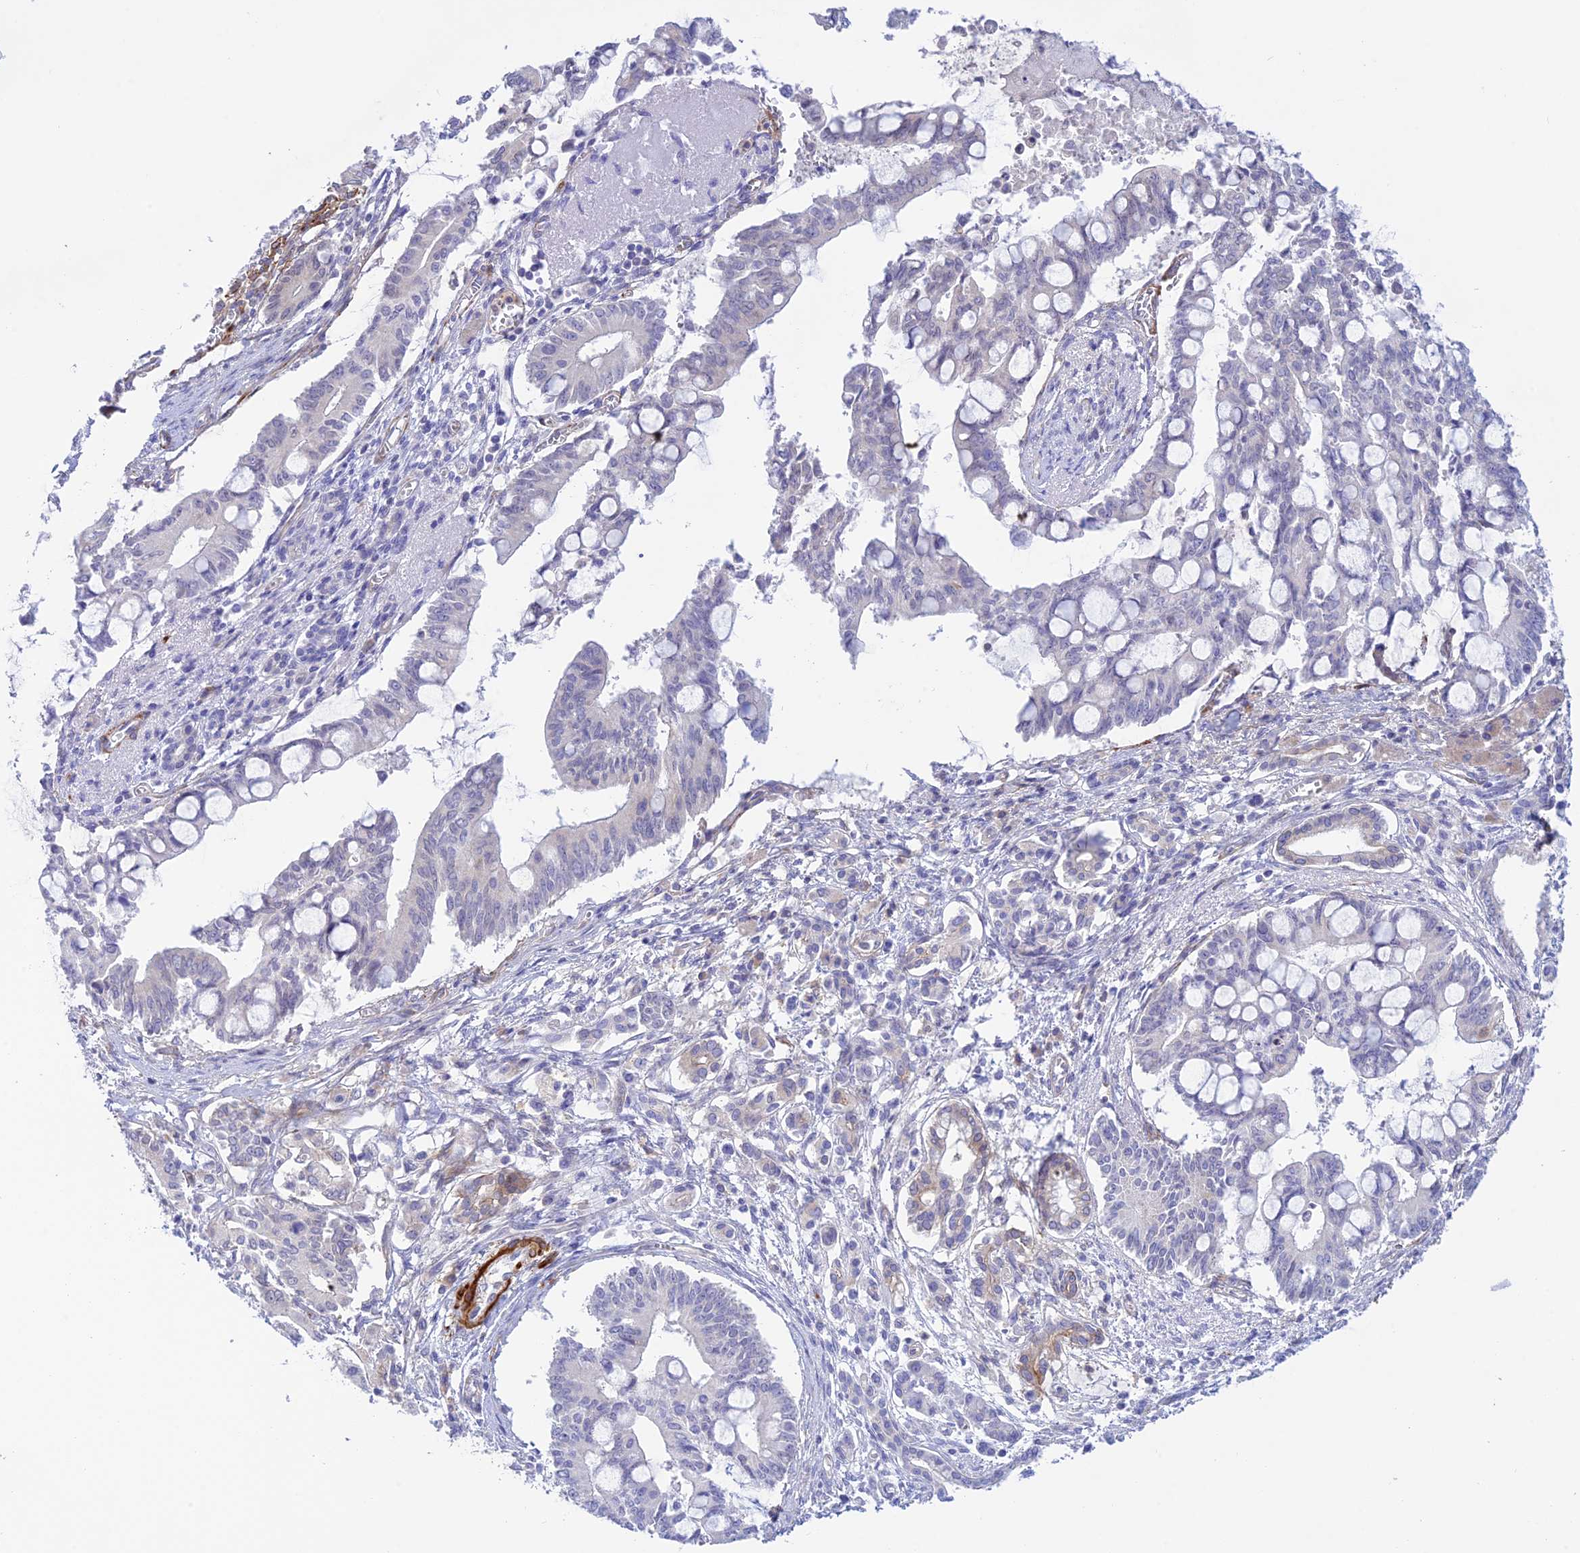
{"staining": {"intensity": "negative", "quantity": "none", "location": "none"}, "tissue": "pancreatic cancer", "cell_type": "Tumor cells", "image_type": "cancer", "snomed": [{"axis": "morphology", "description": "Adenocarcinoma, NOS"}, {"axis": "topography", "description": "Pancreas"}], "caption": "Pancreatic cancer (adenocarcinoma) was stained to show a protein in brown. There is no significant positivity in tumor cells.", "gene": "ZDHHC16", "patient": {"sex": "male", "age": 68}}